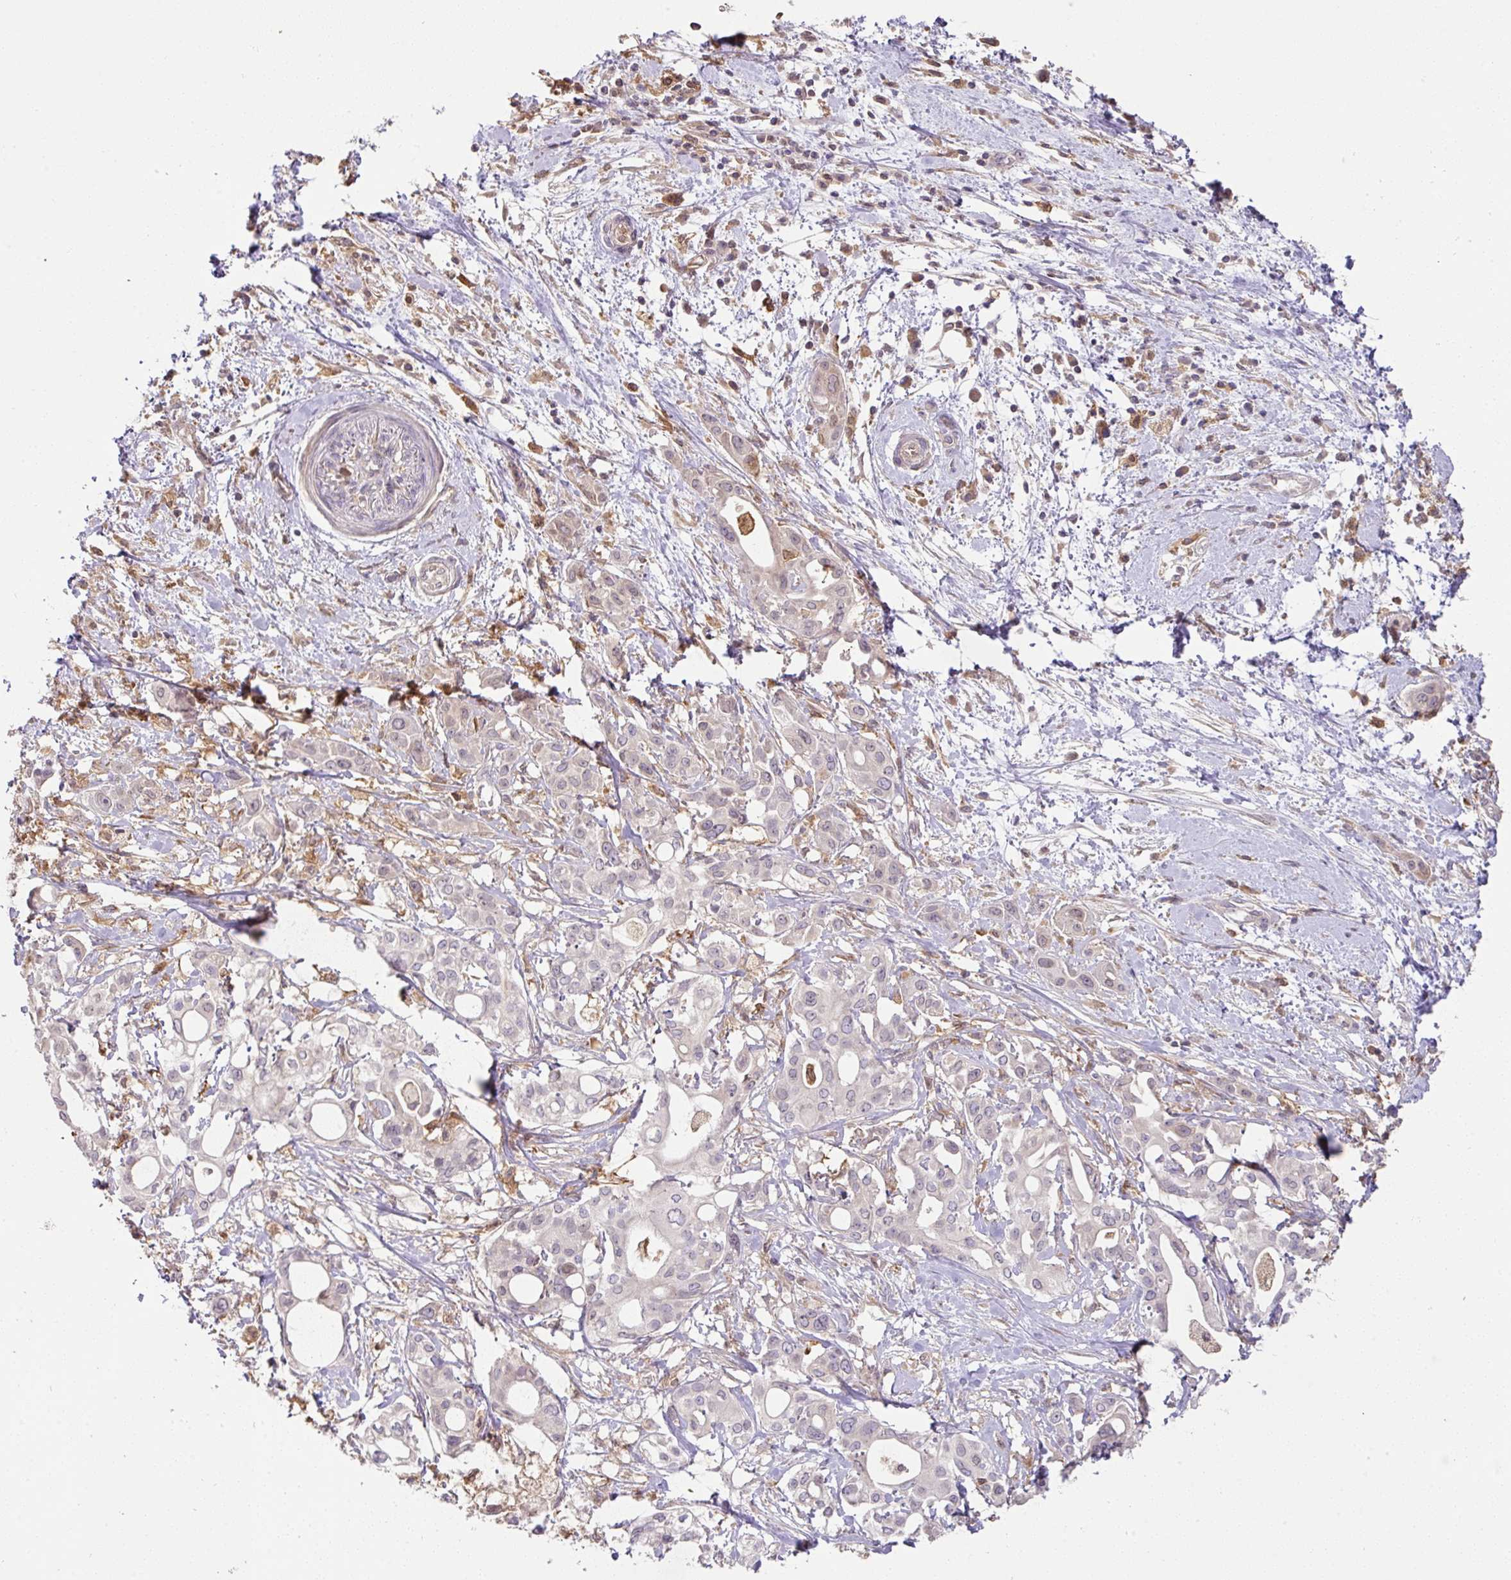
{"staining": {"intensity": "negative", "quantity": "none", "location": "none"}, "tissue": "pancreatic cancer", "cell_type": "Tumor cells", "image_type": "cancer", "snomed": [{"axis": "morphology", "description": "Adenocarcinoma, NOS"}, {"axis": "topography", "description": "Pancreas"}], "caption": "Protein analysis of adenocarcinoma (pancreatic) displays no significant staining in tumor cells.", "gene": "GCNT7", "patient": {"sex": "female", "age": 68}}